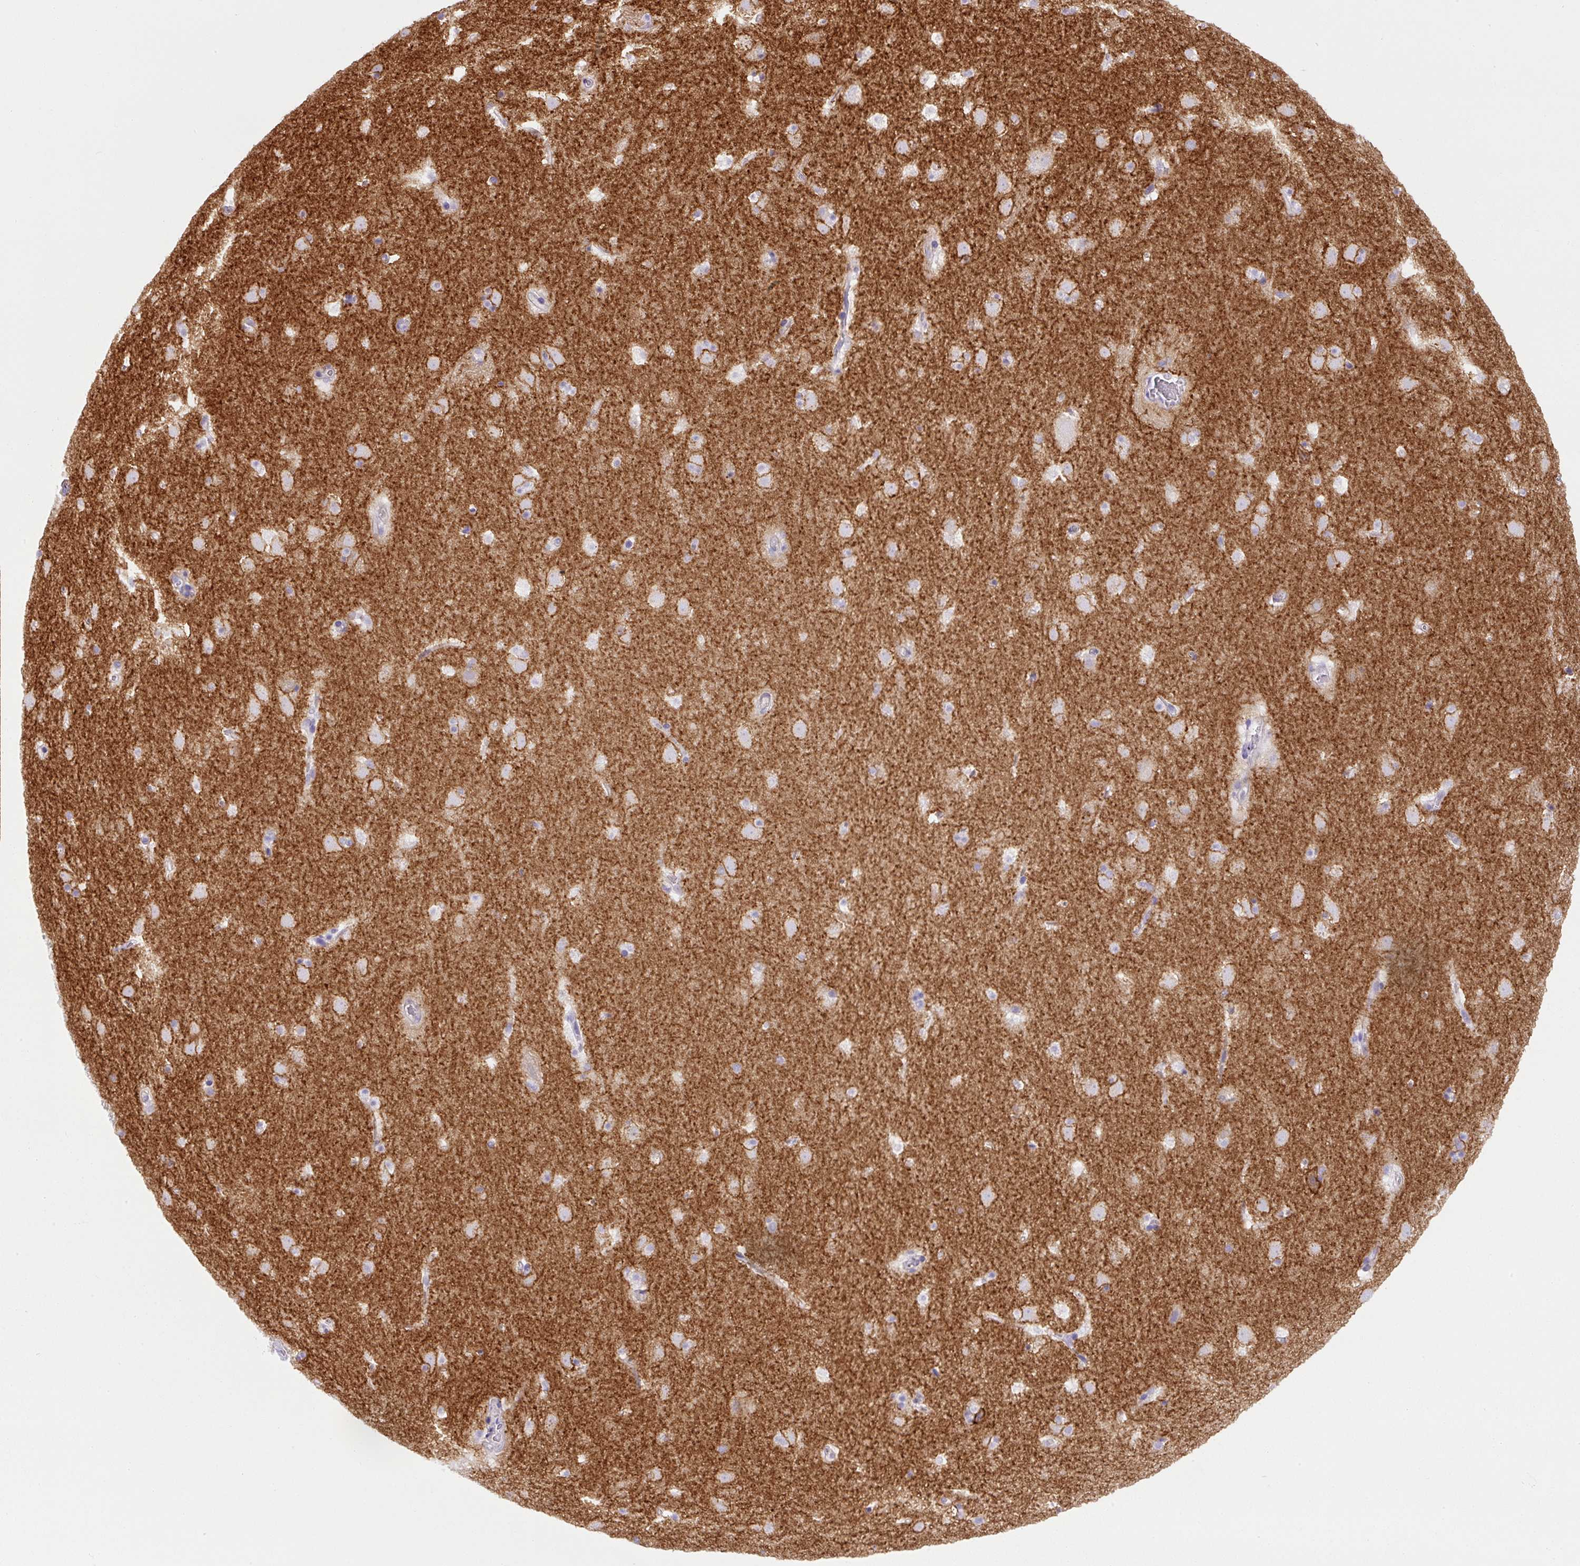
{"staining": {"intensity": "negative", "quantity": "none", "location": "none"}, "tissue": "caudate", "cell_type": "Glial cells", "image_type": "normal", "snomed": [{"axis": "morphology", "description": "Normal tissue, NOS"}, {"axis": "topography", "description": "Lateral ventricle wall"}], "caption": "High power microscopy photomicrograph of an IHC micrograph of unremarkable caudate, revealing no significant staining in glial cells. (Immunohistochemistry, brightfield microscopy, high magnification).", "gene": "NPTN", "patient": {"sex": "male", "age": 37}}